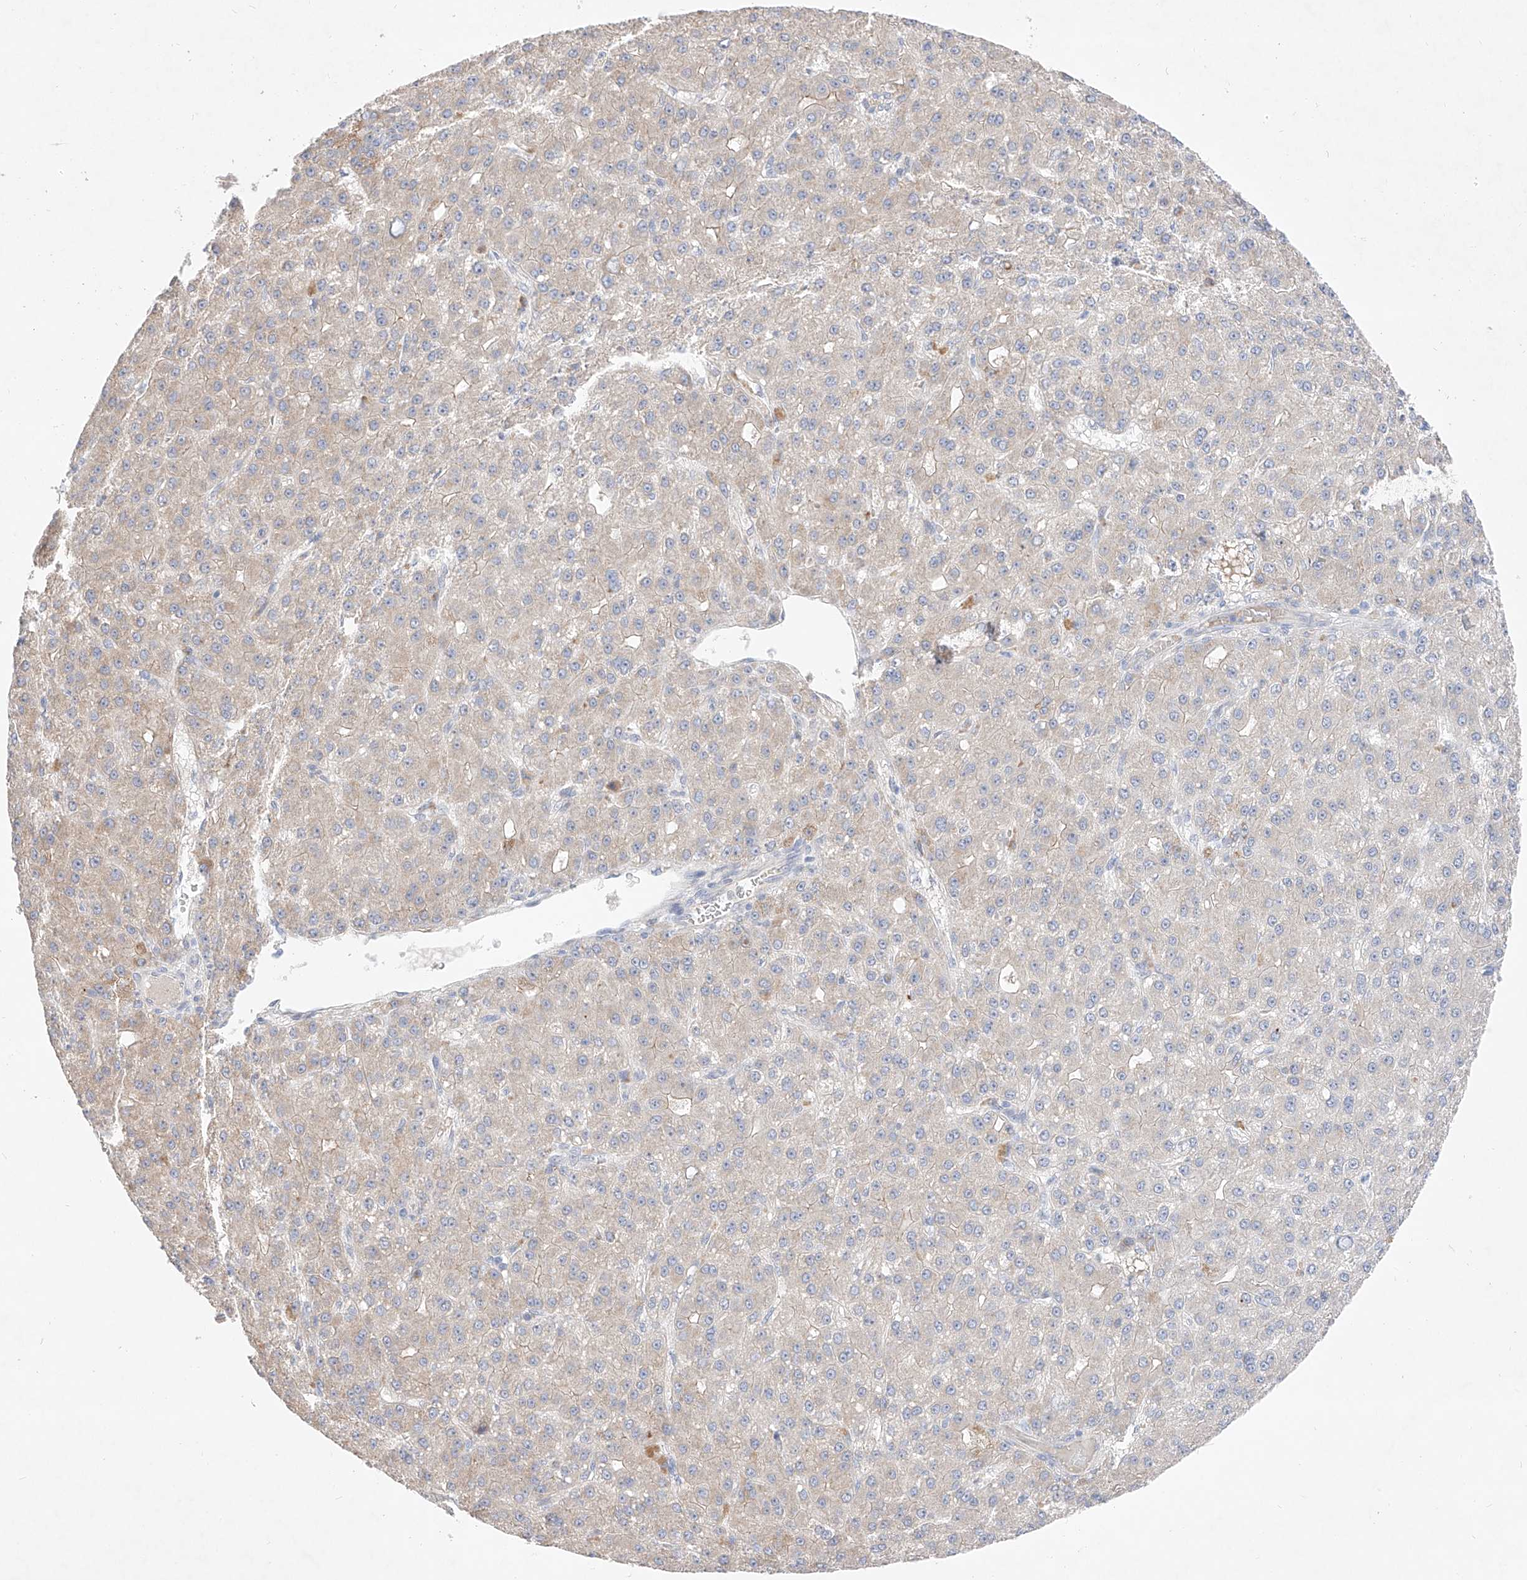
{"staining": {"intensity": "weak", "quantity": "<25%", "location": "cytoplasmic/membranous"}, "tissue": "liver cancer", "cell_type": "Tumor cells", "image_type": "cancer", "snomed": [{"axis": "morphology", "description": "Carcinoma, Hepatocellular, NOS"}, {"axis": "topography", "description": "Liver"}], "caption": "Photomicrograph shows no protein expression in tumor cells of liver cancer (hepatocellular carcinoma) tissue.", "gene": "IL22RA2", "patient": {"sex": "male", "age": 67}}